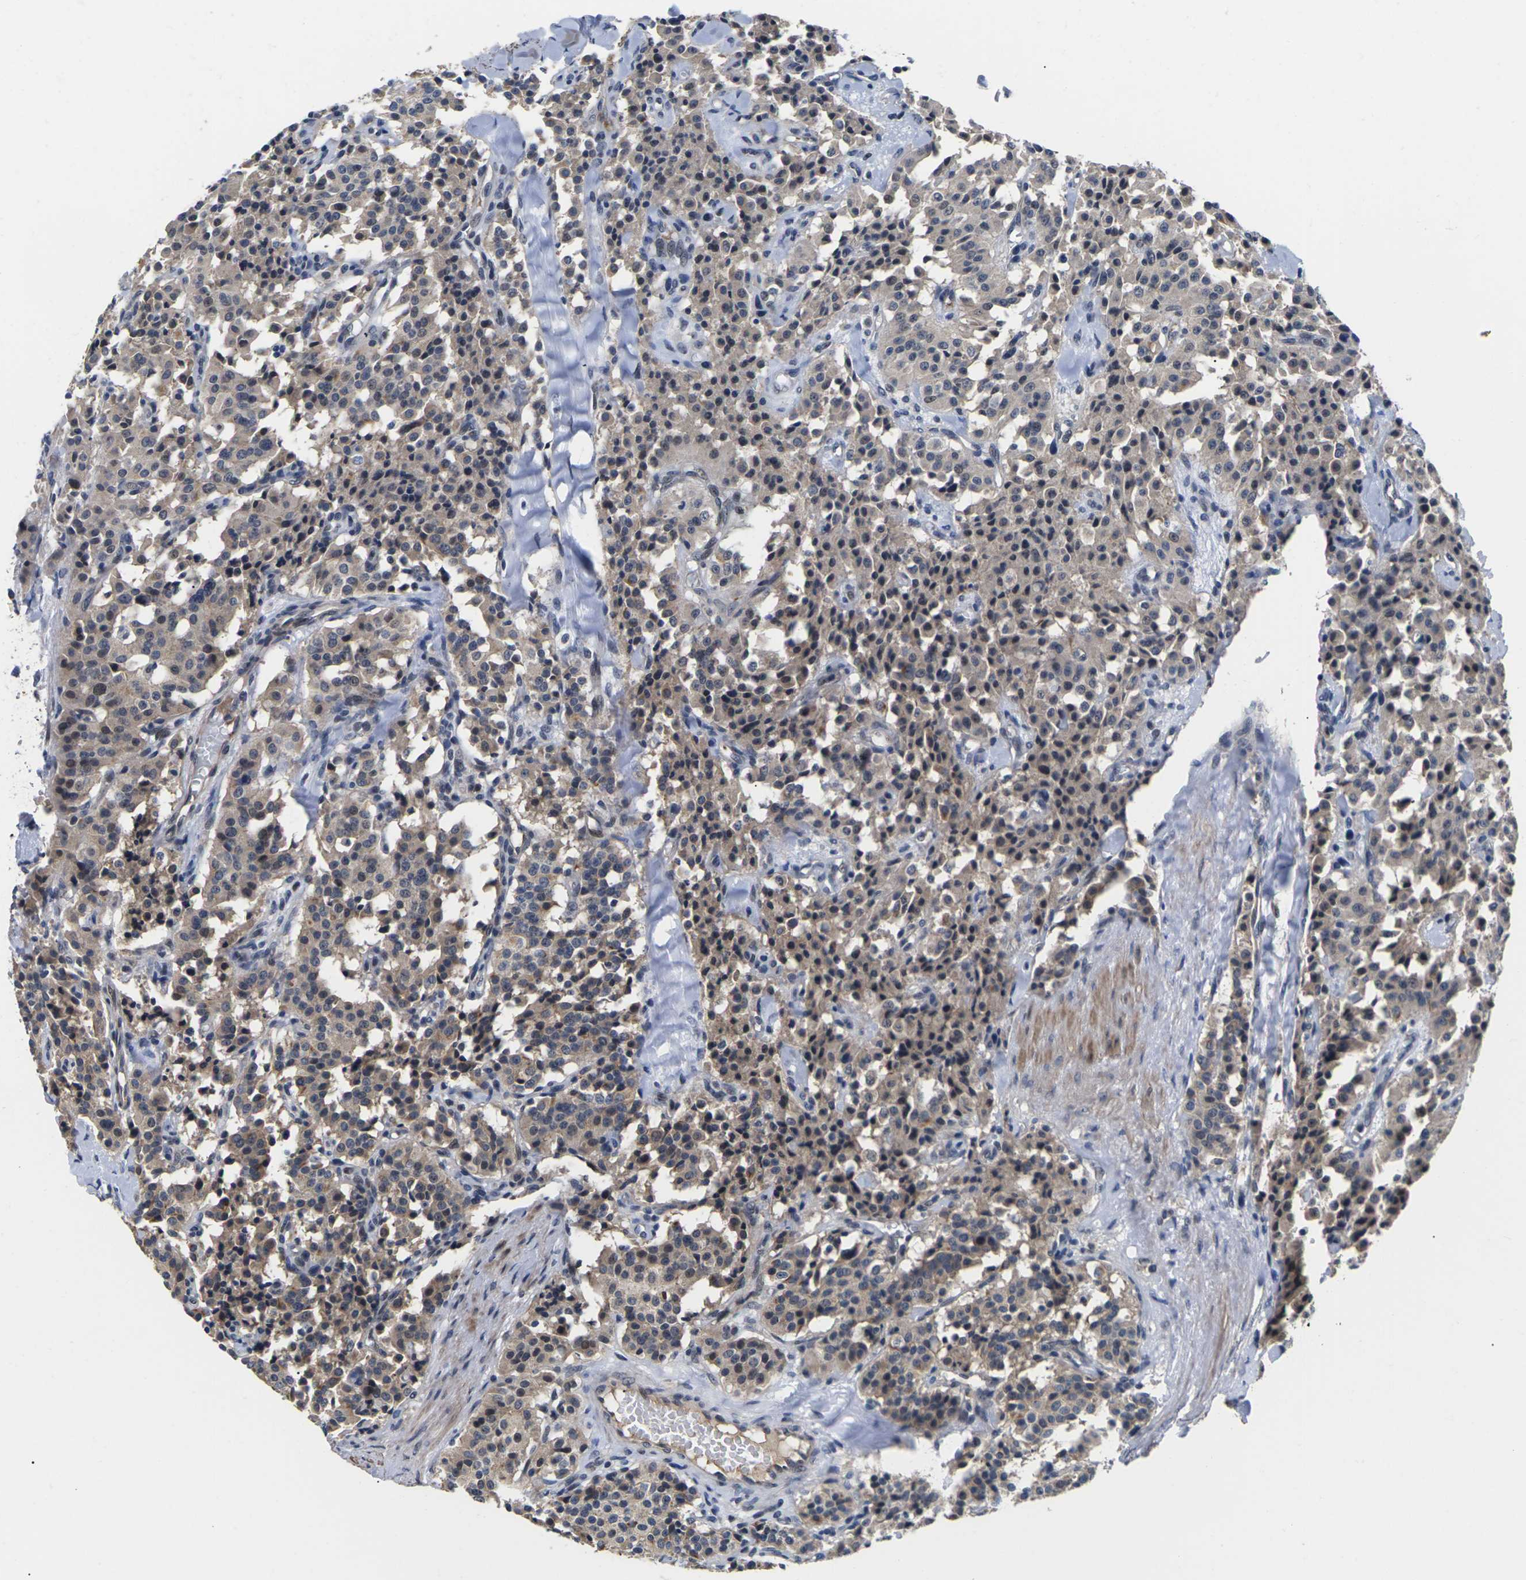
{"staining": {"intensity": "moderate", "quantity": ">75%", "location": "cytoplasmic/membranous"}, "tissue": "carcinoid", "cell_type": "Tumor cells", "image_type": "cancer", "snomed": [{"axis": "morphology", "description": "Carcinoid, malignant, NOS"}, {"axis": "topography", "description": "Lung"}], "caption": "Immunohistochemical staining of human carcinoid (malignant) shows medium levels of moderate cytoplasmic/membranous protein positivity in about >75% of tumor cells.", "gene": "ST6GAL2", "patient": {"sex": "male", "age": 30}}